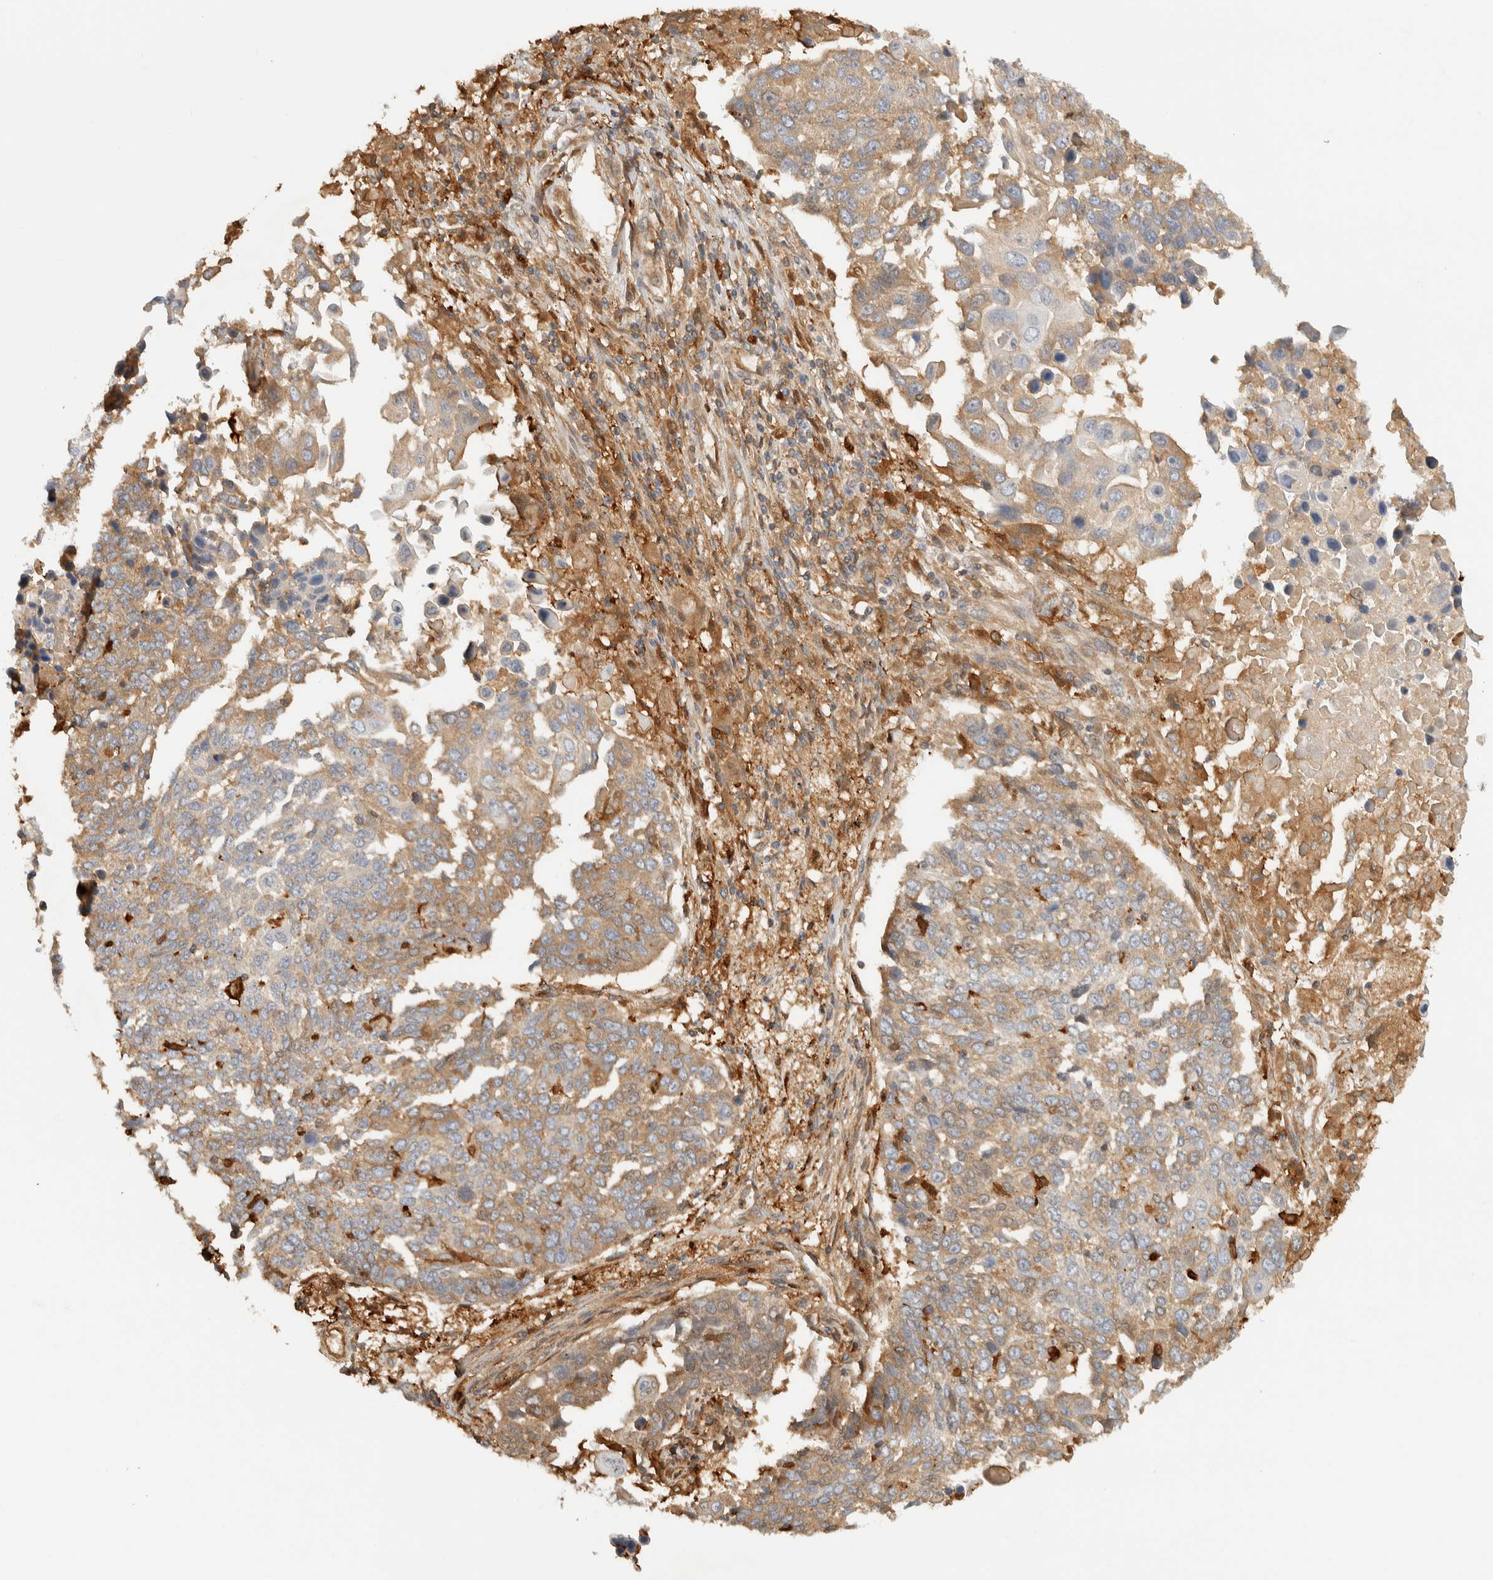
{"staining": {"intensity": "weak", "quantity": ">75%", "location": "cytoplasmic/membranous"}, "tissue": "lung cancer", "cell_type": "Tumor cells", "image_type": "cancer", "snomed": [{"axis": "morphology", "description": "Squamous cell carcinoma, NOS"}, {"axis": "topography", "description": "Lung"}], "caption": "Immunohistochemistry (DAB (3,3'-diaminobenzidine)) staining of lung squamous cell carcinoma displays weak cytoplasmic/membranous protein staining in about >75% of tumor cells. (brown staining indicates protein expression, while blue staining denotes nuclei).", "gene": "TMEM192", "patient": {"sex": "male", "age": 66}}